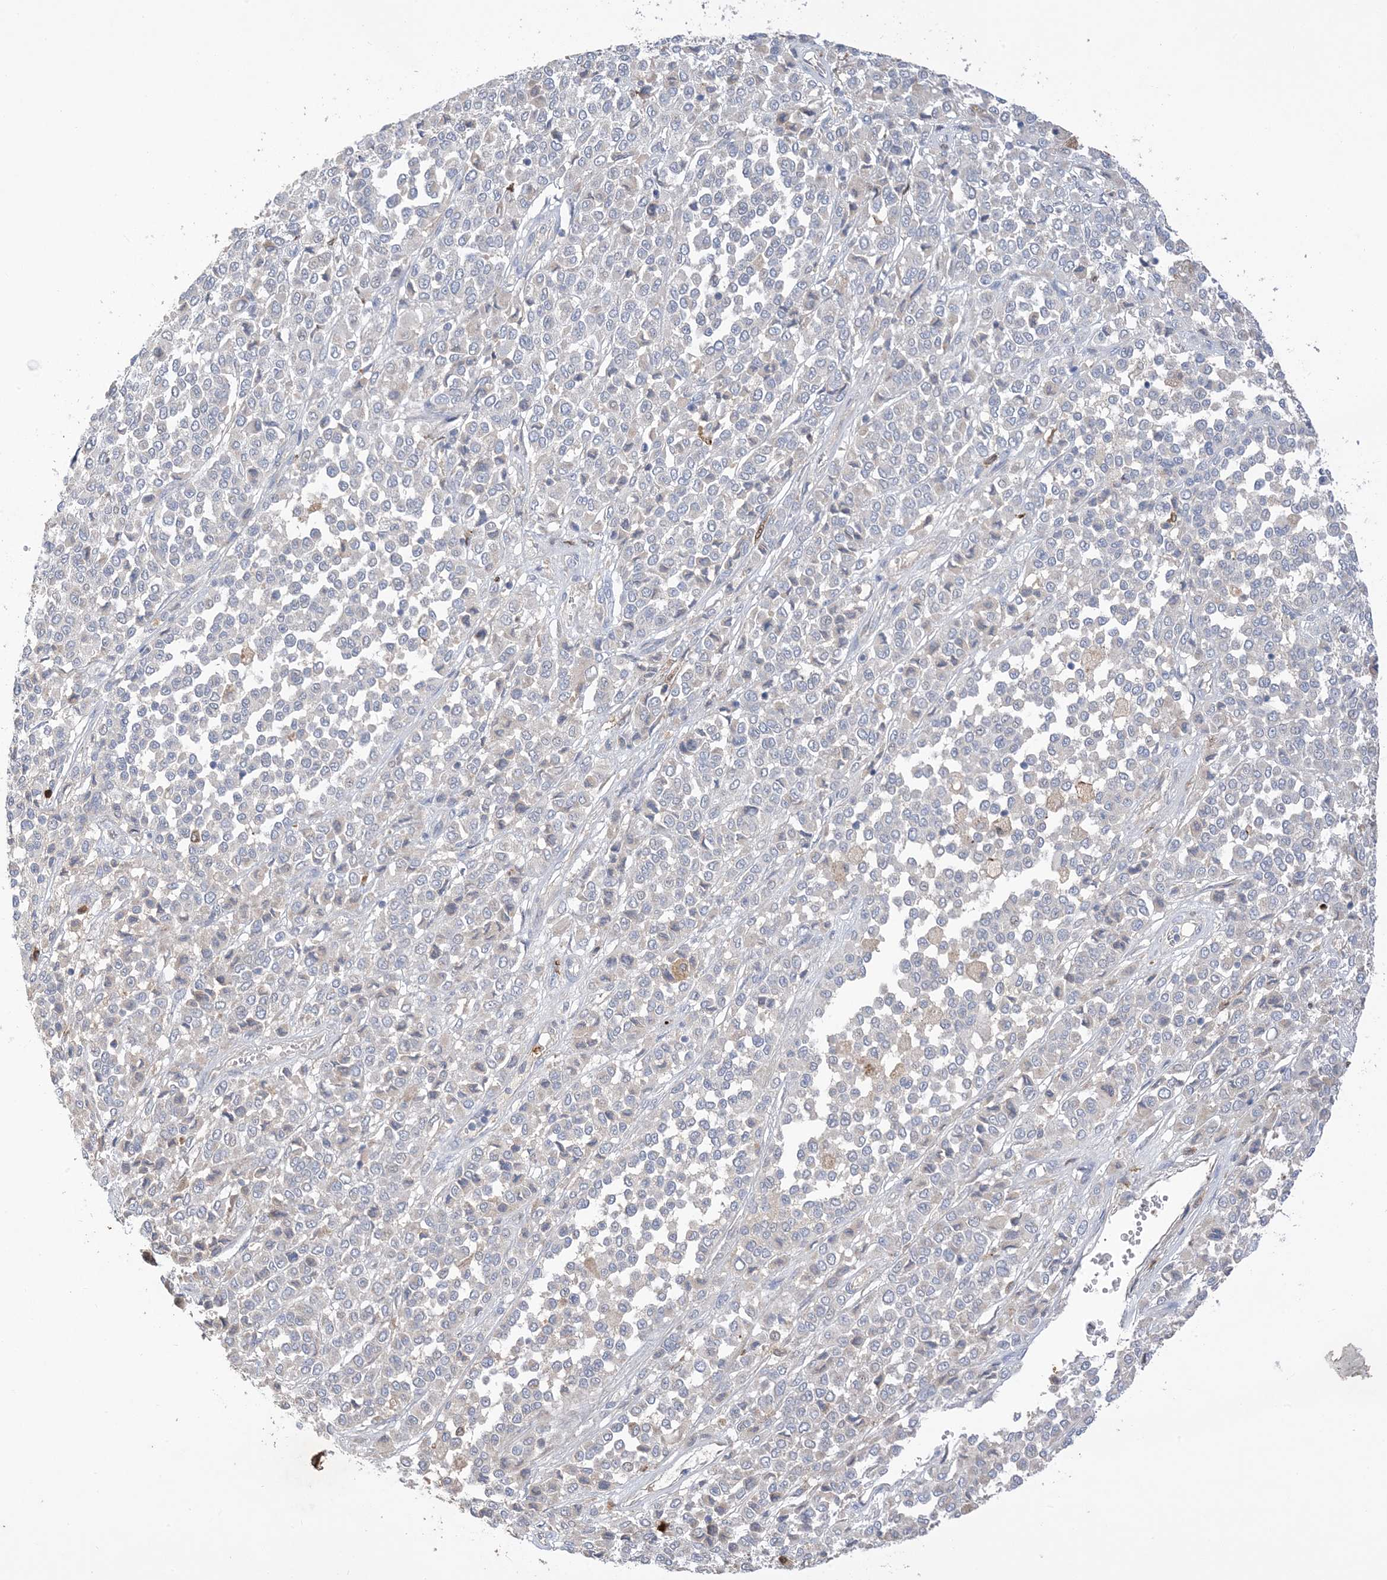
{"staining": {"intensity": "negative", "quantity": "none", "location": "none"}, "tissue": "melanoma", "cell_type": "Tumor cells", "image_type": "cancer", "snomed": [{"axis": "morphology", "description": "Malignant melanoma, Metastatic site"}, {"axis": "topography", "description": "Pancreas"}], "caption": "This is a micrograph of IHC staining of melanoma, which shows no positivity in tumor cells.", "gene": "DPP9", "patient": {"sex": "female", "age": 30}}